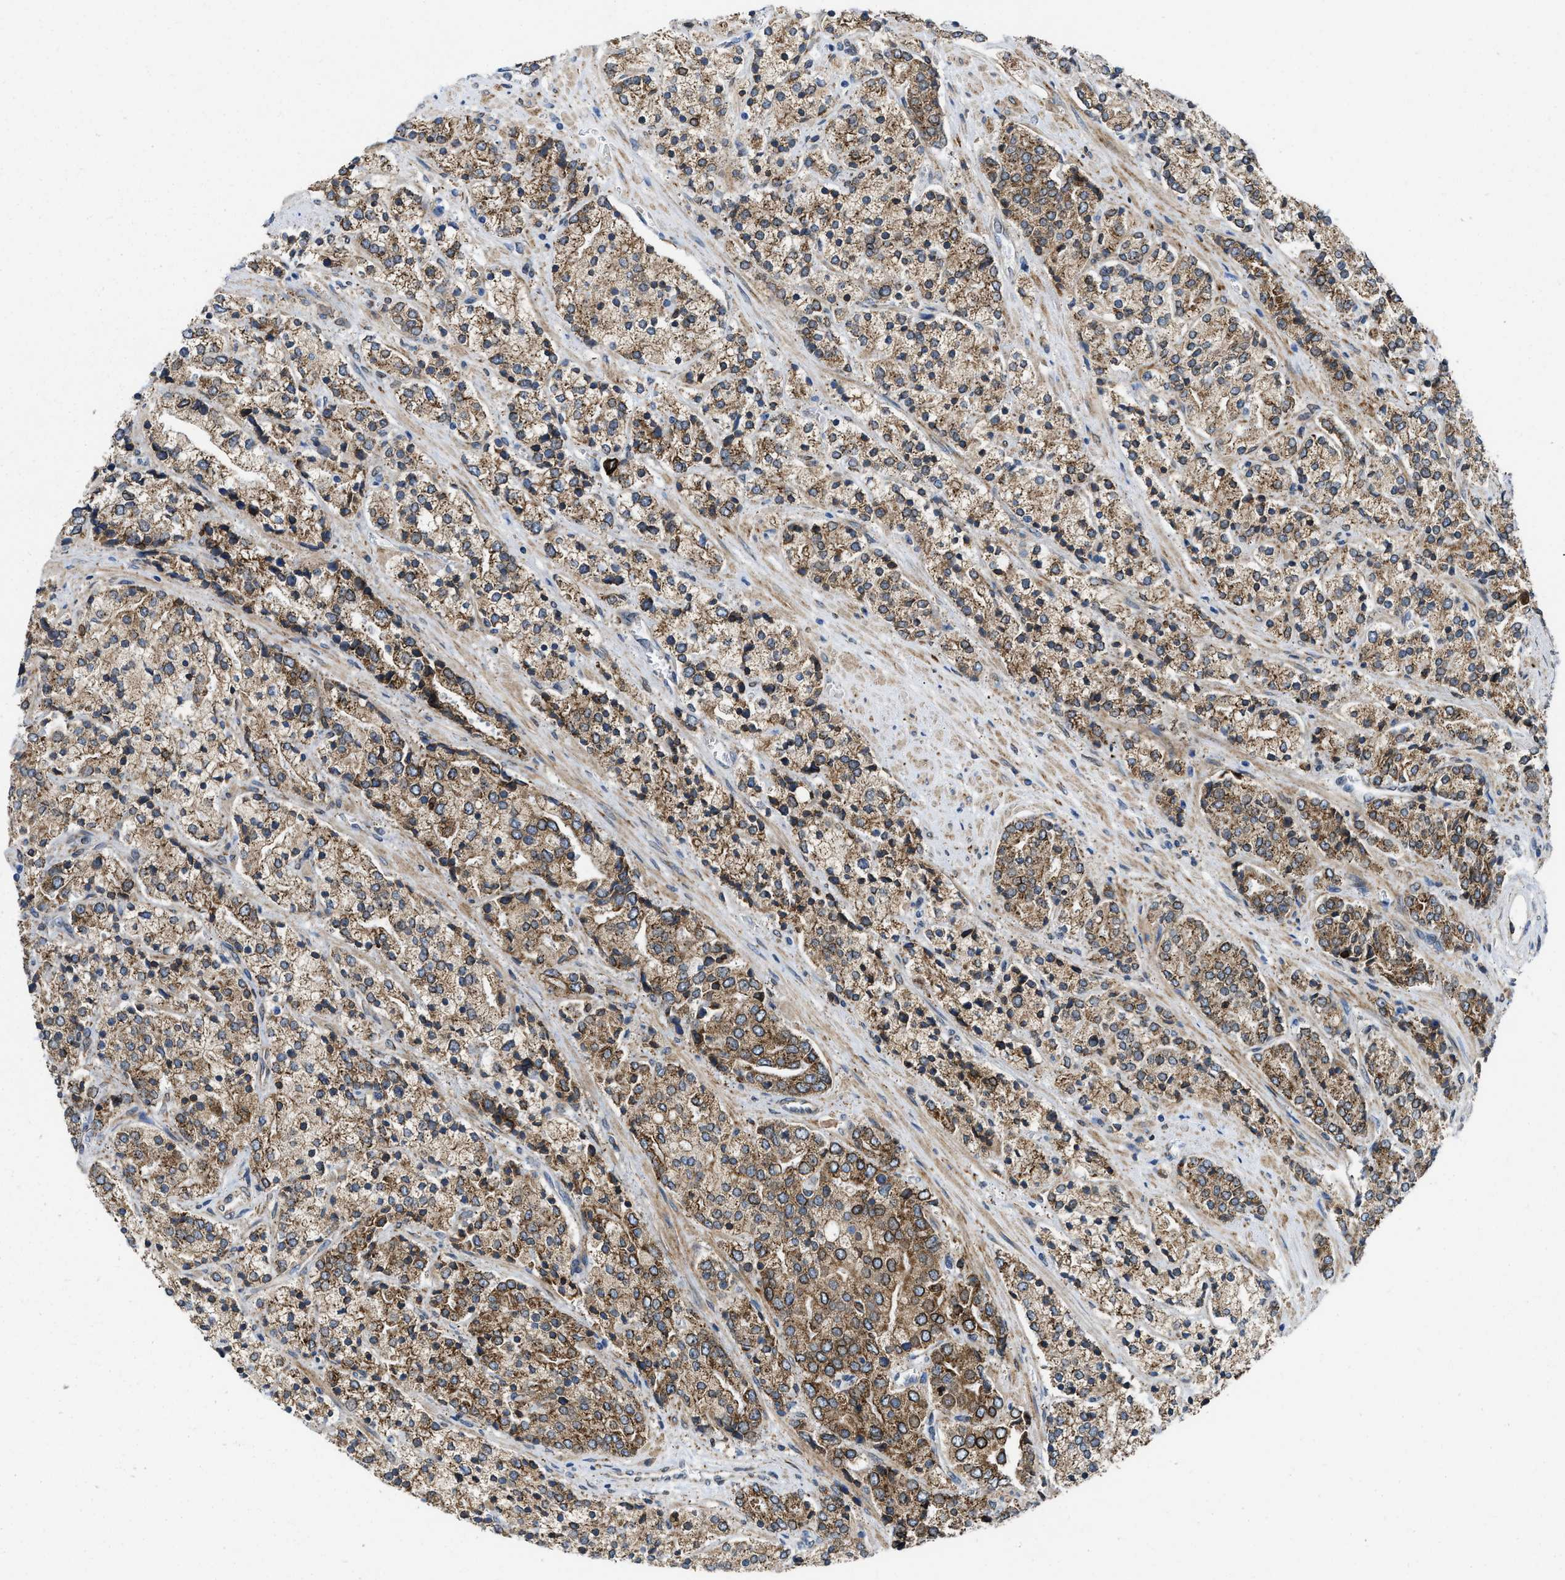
{"staining": {"intensity": "moderate", "quantity": ">75%", "location": "cytoplasmic/membranous"}, "tissue": "prostate cancer", "cell_type": "Tumor cells", "image_type": "cancer", "snomed": [{"axis": "morphology", "description": "Adenocarcinoma, High grade"}, {"axis": "topography", "description": "Prostate"}], "caption": "Protein staining displays moderate cytoplasmic/membranous staining in approximately >75% of tumor cells in prostate cancer.", "gene": "ERLIN2", "patient": {"sex": "male", "age": 71}}